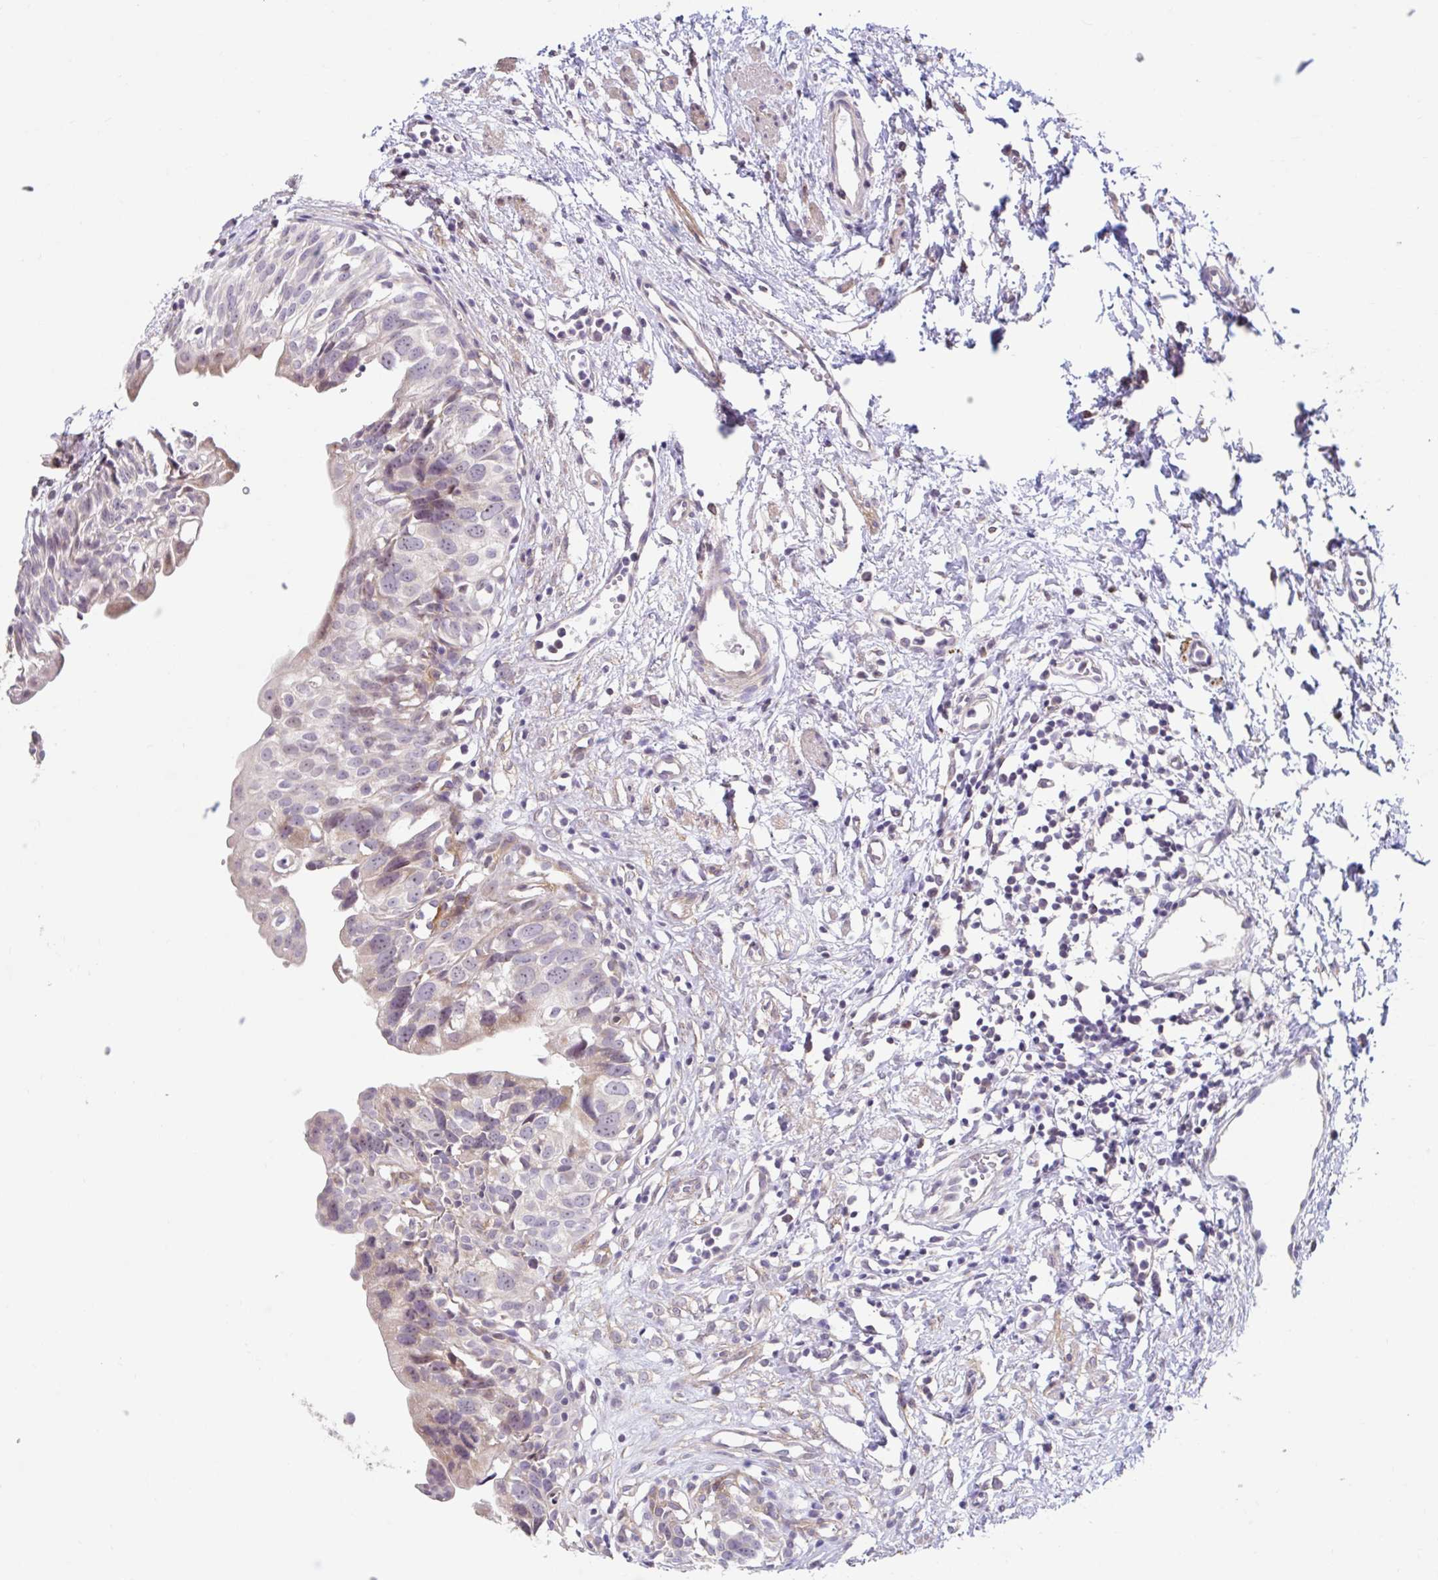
{"staining": {"intensity": "moderate", "quantity": "<25%", "location": "cytoplasmic/membranous"}, "tissue": "urinary bladder", "cell_type": "Urothelial cells", "image_type": "normal", "snomed": [{"axis": "morphology", "description": "Normal tissue, NOS"}, {"axis": "topography", "description": "Urinary bladder"}], "caption": "A high-resolution histopathology image shows immunohistochemistry staining of benign urinary bladder, which demonstrates moderate cytoplasmic/membranous expression in approximately <25% of urothelial cells.", "gene": "NT5C1B", "patient": {"sex": "male", "age": 51}}